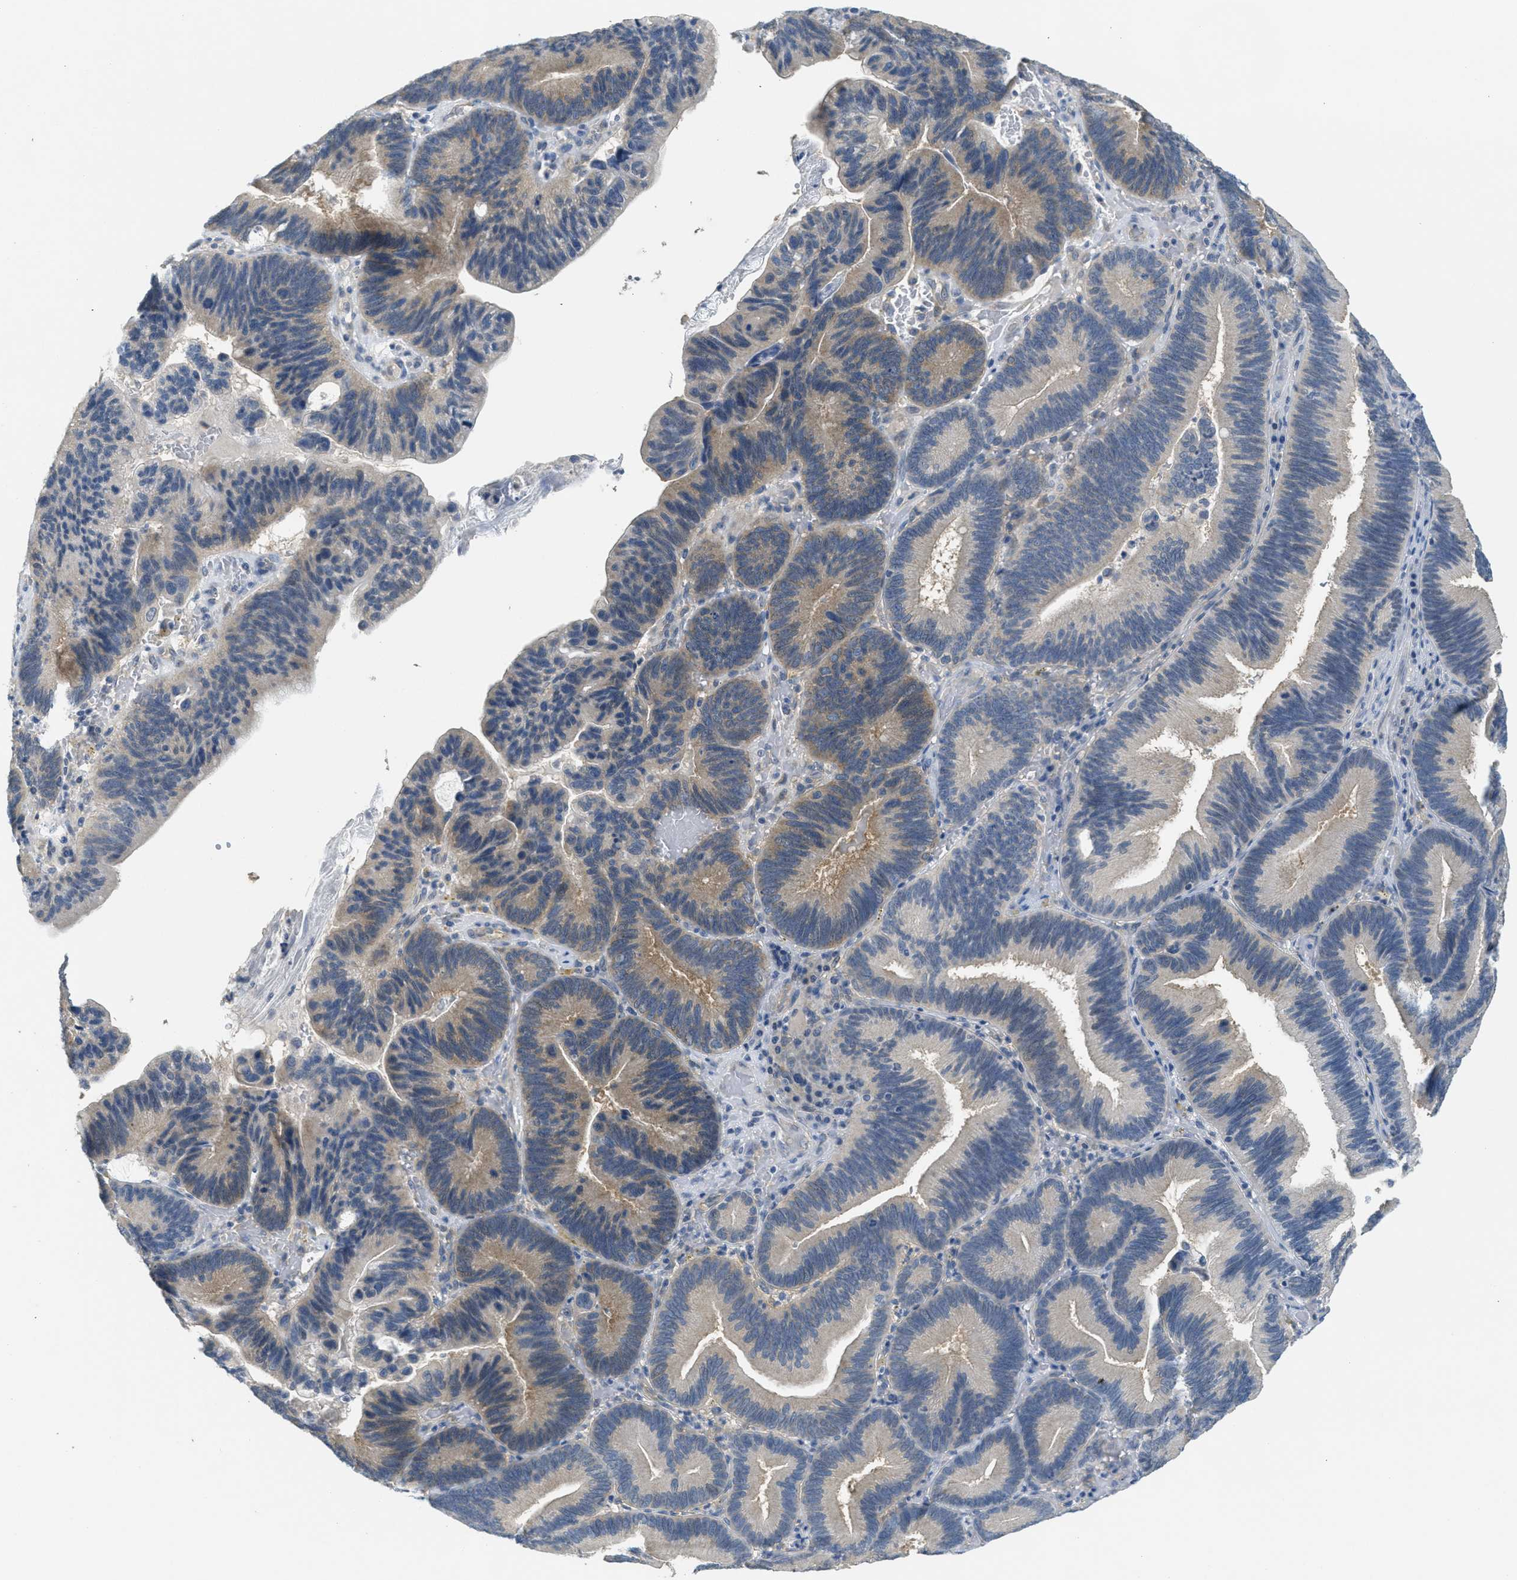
{"staining": {"intensity": "weak", "quantity": ">75%", "location": "cytoplasmic/membranous"}, "tissue": "pancreatic cancer", "cell_type": "Tumor cells", "image_type": "cancer", "snomed": [{"axis": "morphology", "description": "Adenocarcinoma, NOS"}, {"axis": "topography", "description": "Pancreas"}], "caption": "Adenocarcinoma (pancreatic) stained with a brown dye demonstrates weak cytoplasmic/membranous positive expression in about >75% of tumor cells.", "gene": "ZFYVE9", "patient": {"sex": "male", "age": 82}}